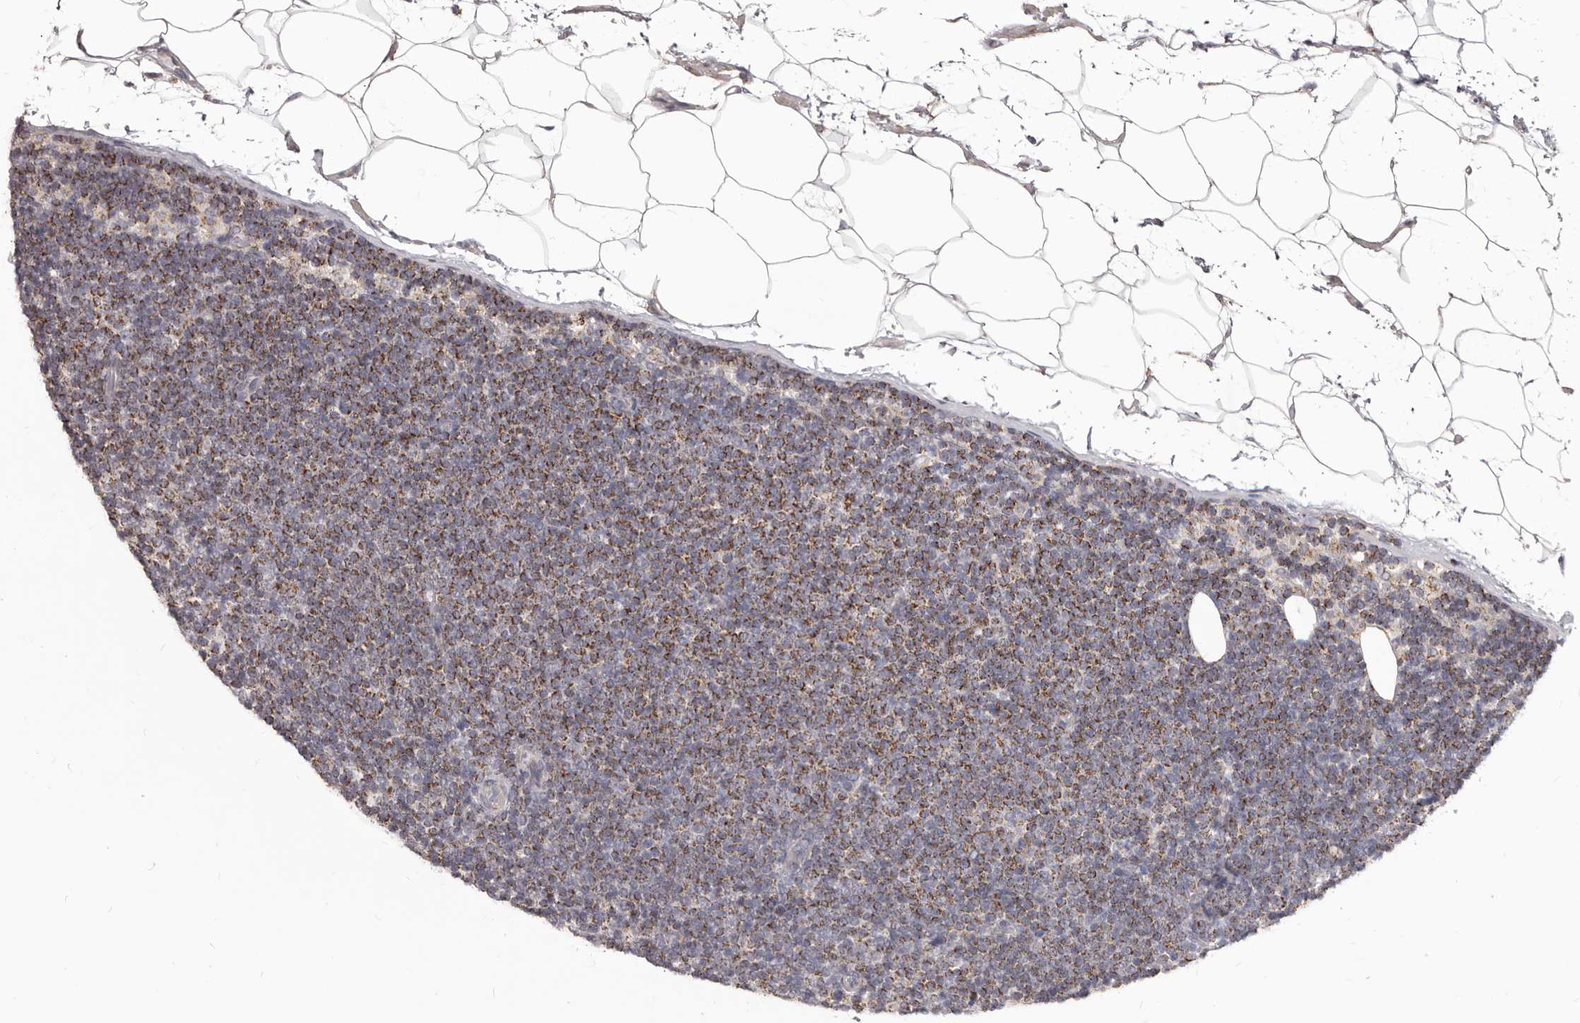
{"staining": {"intensity": "moderate", "quantity": "25%-75%", "location": "cytoplasmic/membranous"}, "tissue": "lymphoma", "cell_type": "Tumor cells", "image_type": "cancer", "snomed": [{"axis": "morphology", "description": "Malignant lymphoma, non-Hodgkin's type, Low grade"}, {"axis": "topography", "description": "Lymph node"}], "caption": "Protein staining of malignant lymphoma, non-Hodgkin's type (low-grade) tissue exhibits moderate cytoplasmic/membranous expression in approximately 25%-75% of tumor cells. The staining is performed using DAB (3,3'-diaminobenzidine) brown chromogen to label protein expression. The nuclei are counter-stained blue using hematoxylin.", "gene": "PRMT2", "patient": {"sex": "female", "age": 53}}